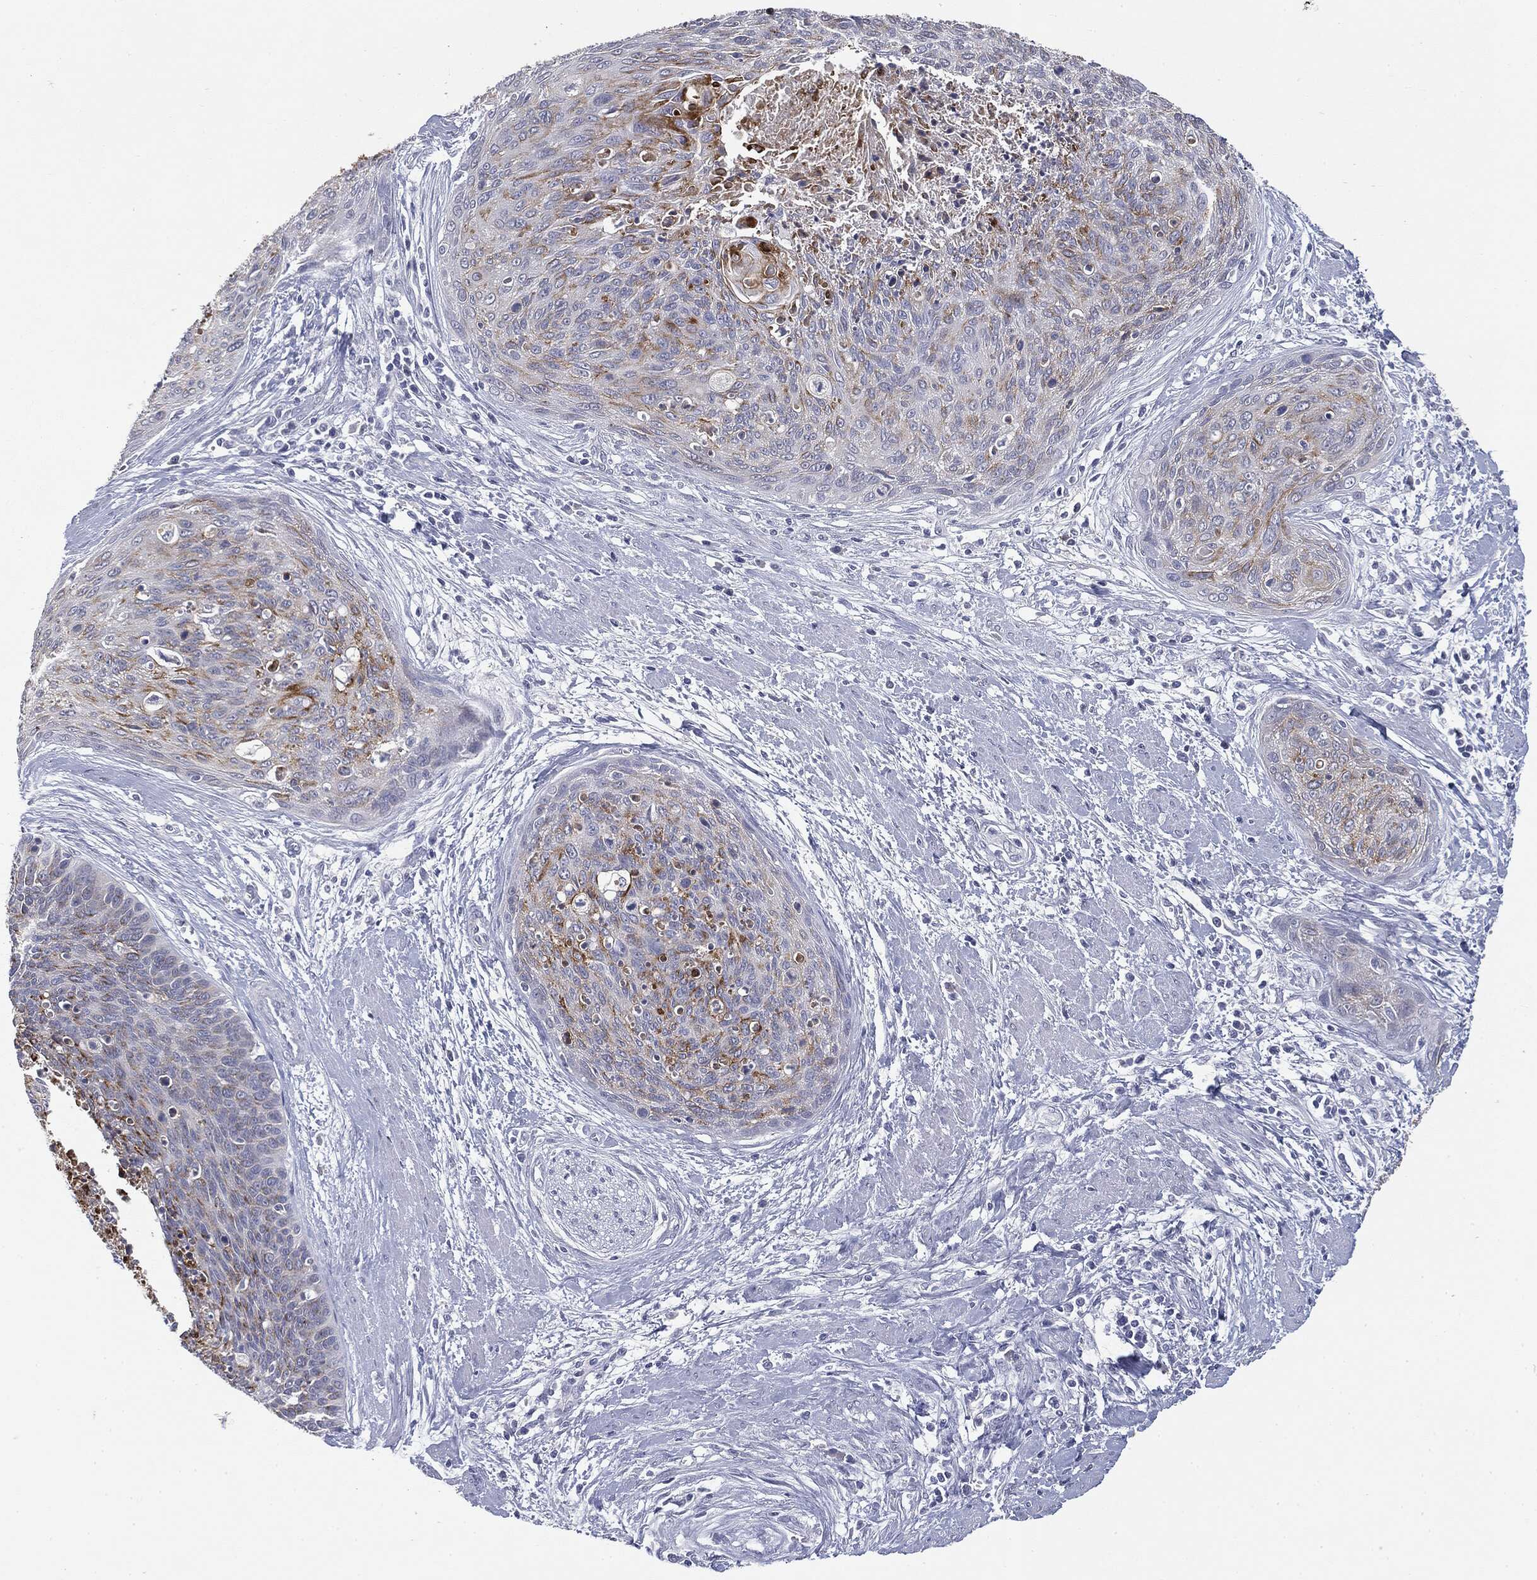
{"staining": {"intensity": "moderate", "quantity": "<25%", "location": "cytoplasmic/membranous"}, "tissue": "cervical cancer", "cell_type": "Tumor cells", "image_type": "cancer", "snomed": [{"axis": "morphology", "description": "Squamous cell carcinoma, NOS"}, {"axis": "topography", "description": "Cervix"}], "caption": "Moderate cytoplasmic/membranous staining for a protein is appreciated in about <25% of tumor cells of squamous cell carcinoma (cervical) using immunohistochemistry (IHC).", "gene": "MUC1", "patient": {"sex": "female", "age": 55}}